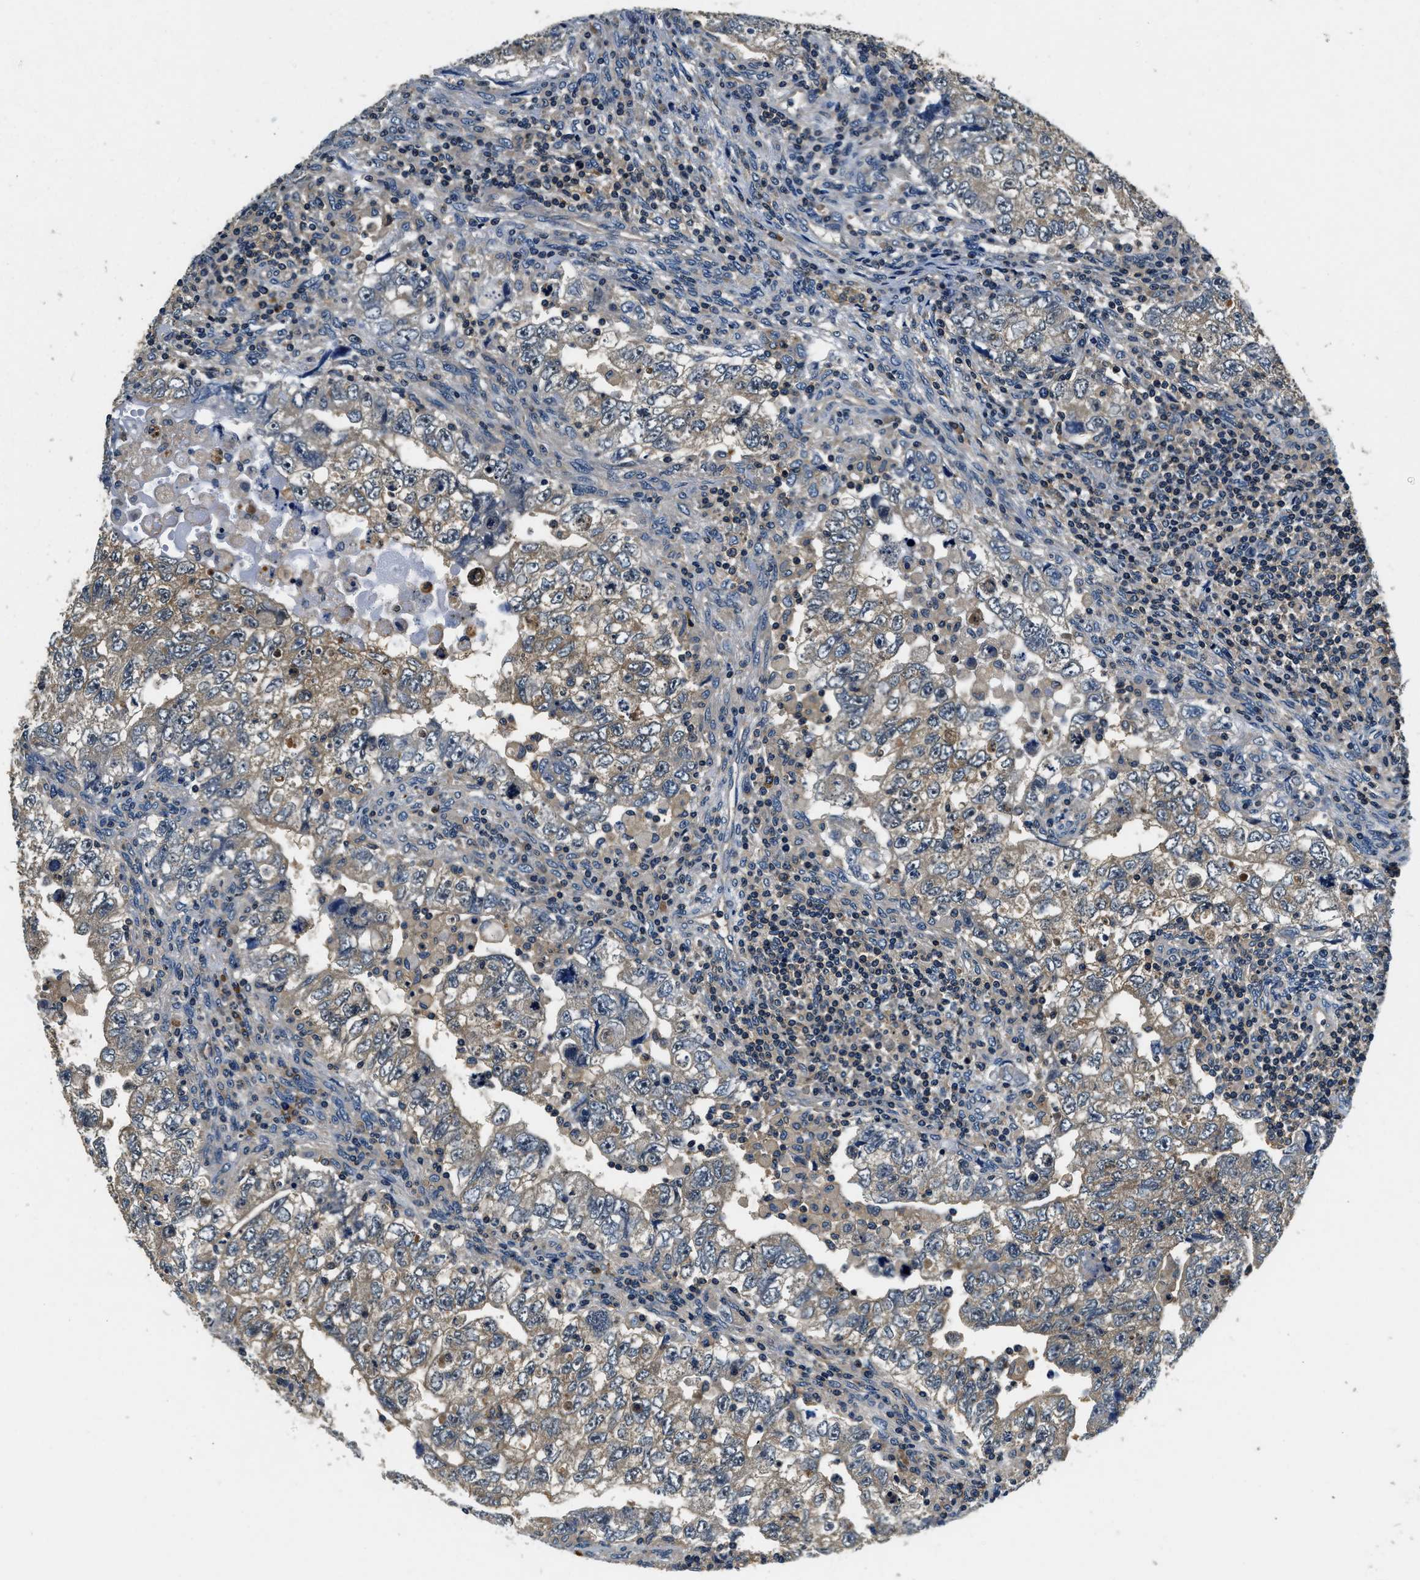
{"staining": {"intensity": "moderate", "quantity": ">75%", "location": "cytoplasmic/membranous"}, "tissue": "testis cancer", "cell_type": "Tumor cells", "image_type": "cancer", "snomed": [{"axis": "morphology", "description": "Carcinoma, Embryonal, NOS"}, {"axis": "topography", "description": "Testis"}], "caption": "Immunohistochemistry (DAB (3,3'-diaminobenzidine)) staining of human testis cancer (embryonal carcinoma) displays moderate cytoplasmic/membranous protein positivity in approximately >75% of tumor cells.", "gene": "RESF1", "patient": {"sex": "male", "age": 36}}